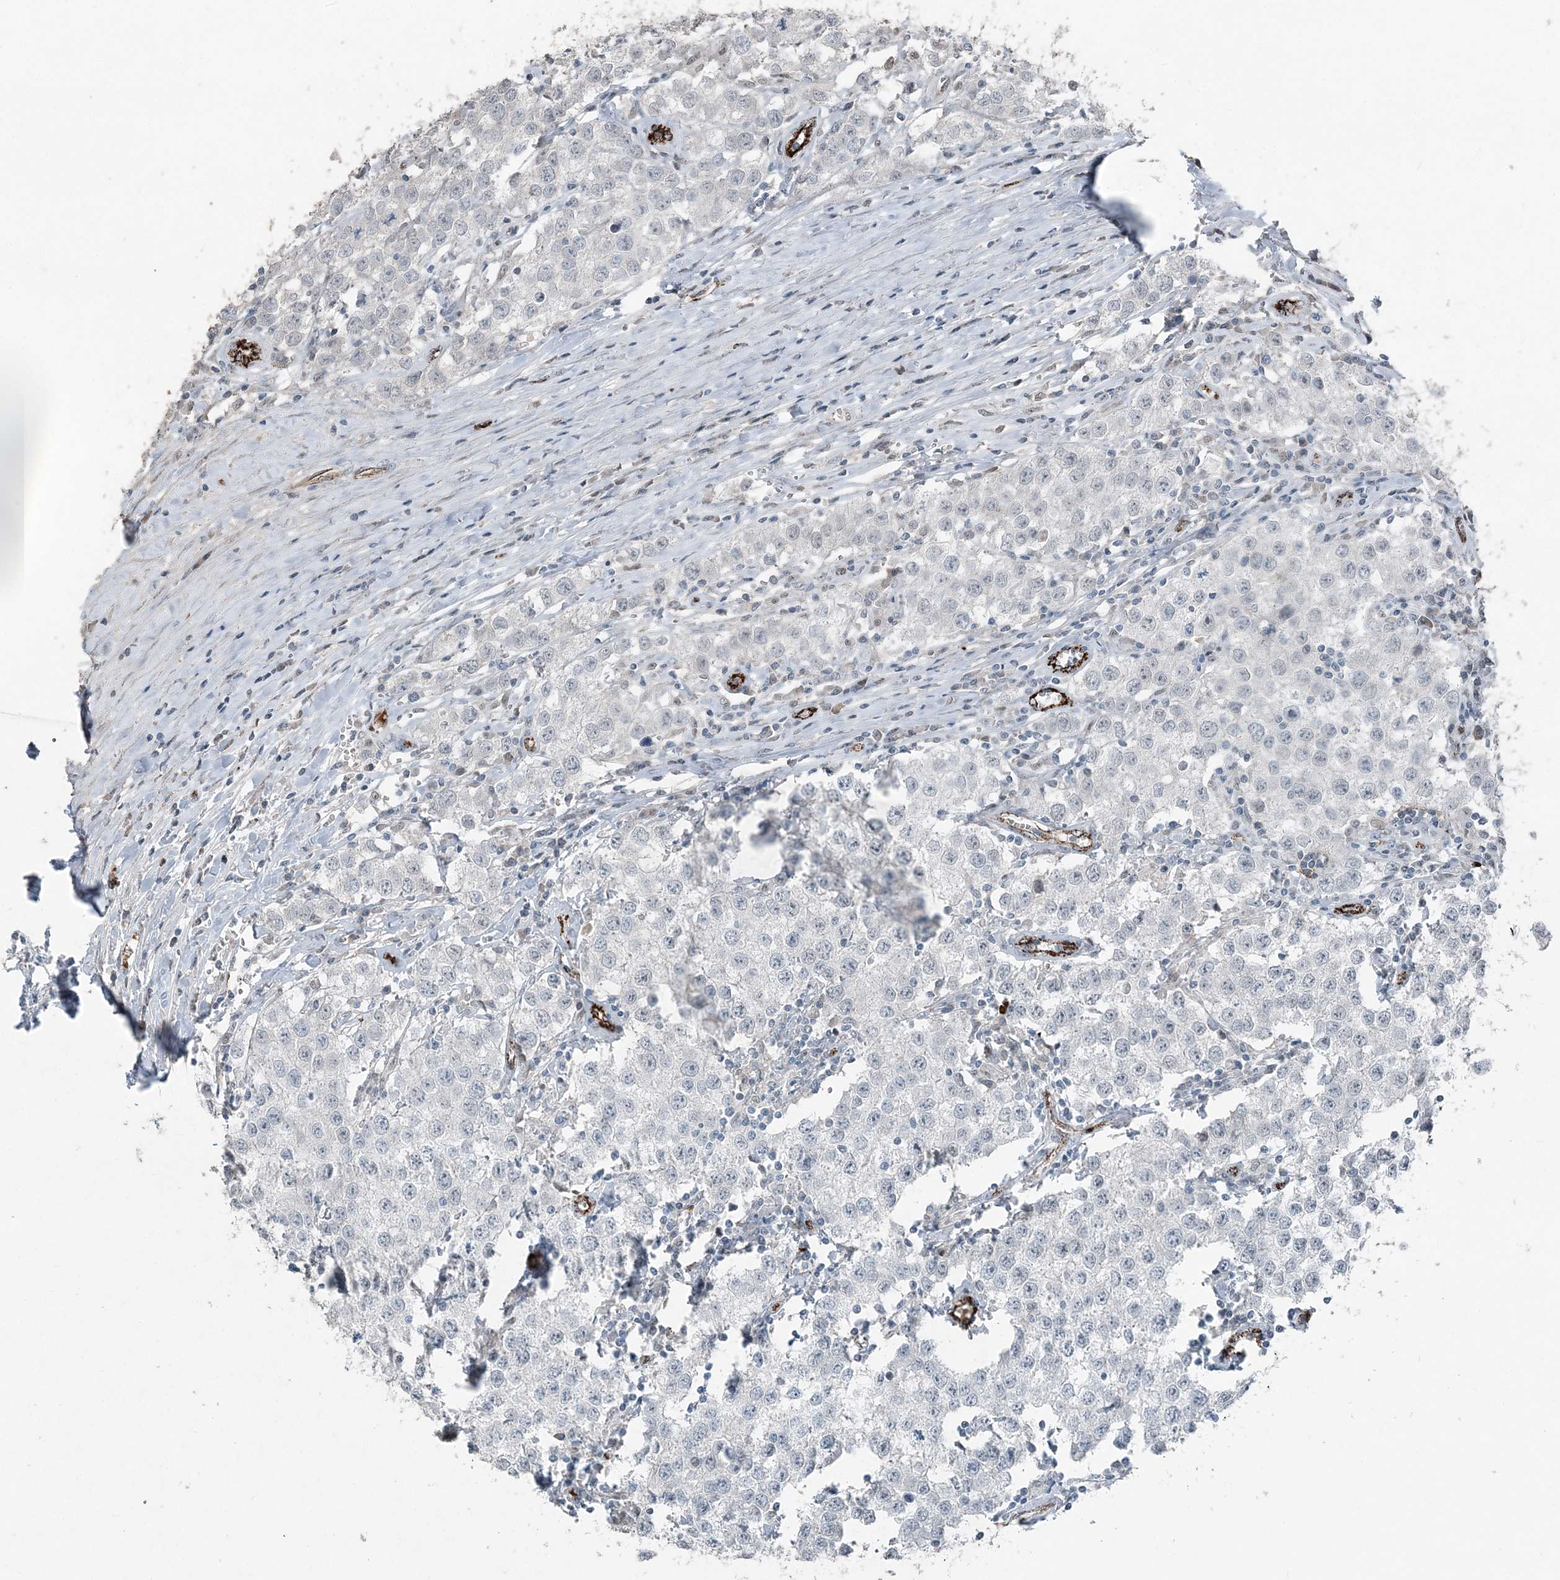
{"staining": {"intensity": "negative", "quantity": "none", "location": "none"}, "tissue": "testis cancer", "cell_type": "Tumor cells", "image_type": "cancer", "snomed": [{"axis": "morphology", "description": "Seminoma, NOS"}, {"axis": "morphology", "description": "Carcinoma, Embryonal, NOS"}, {"axis": "topography", "description": "Testis"}], "caption": "Immunohistochemistry of human seminoma (testis) demonstrates no positivity in tumor cells.", "gene": "ELOVL7", "patient": {"sex": "male", "age": 43}}